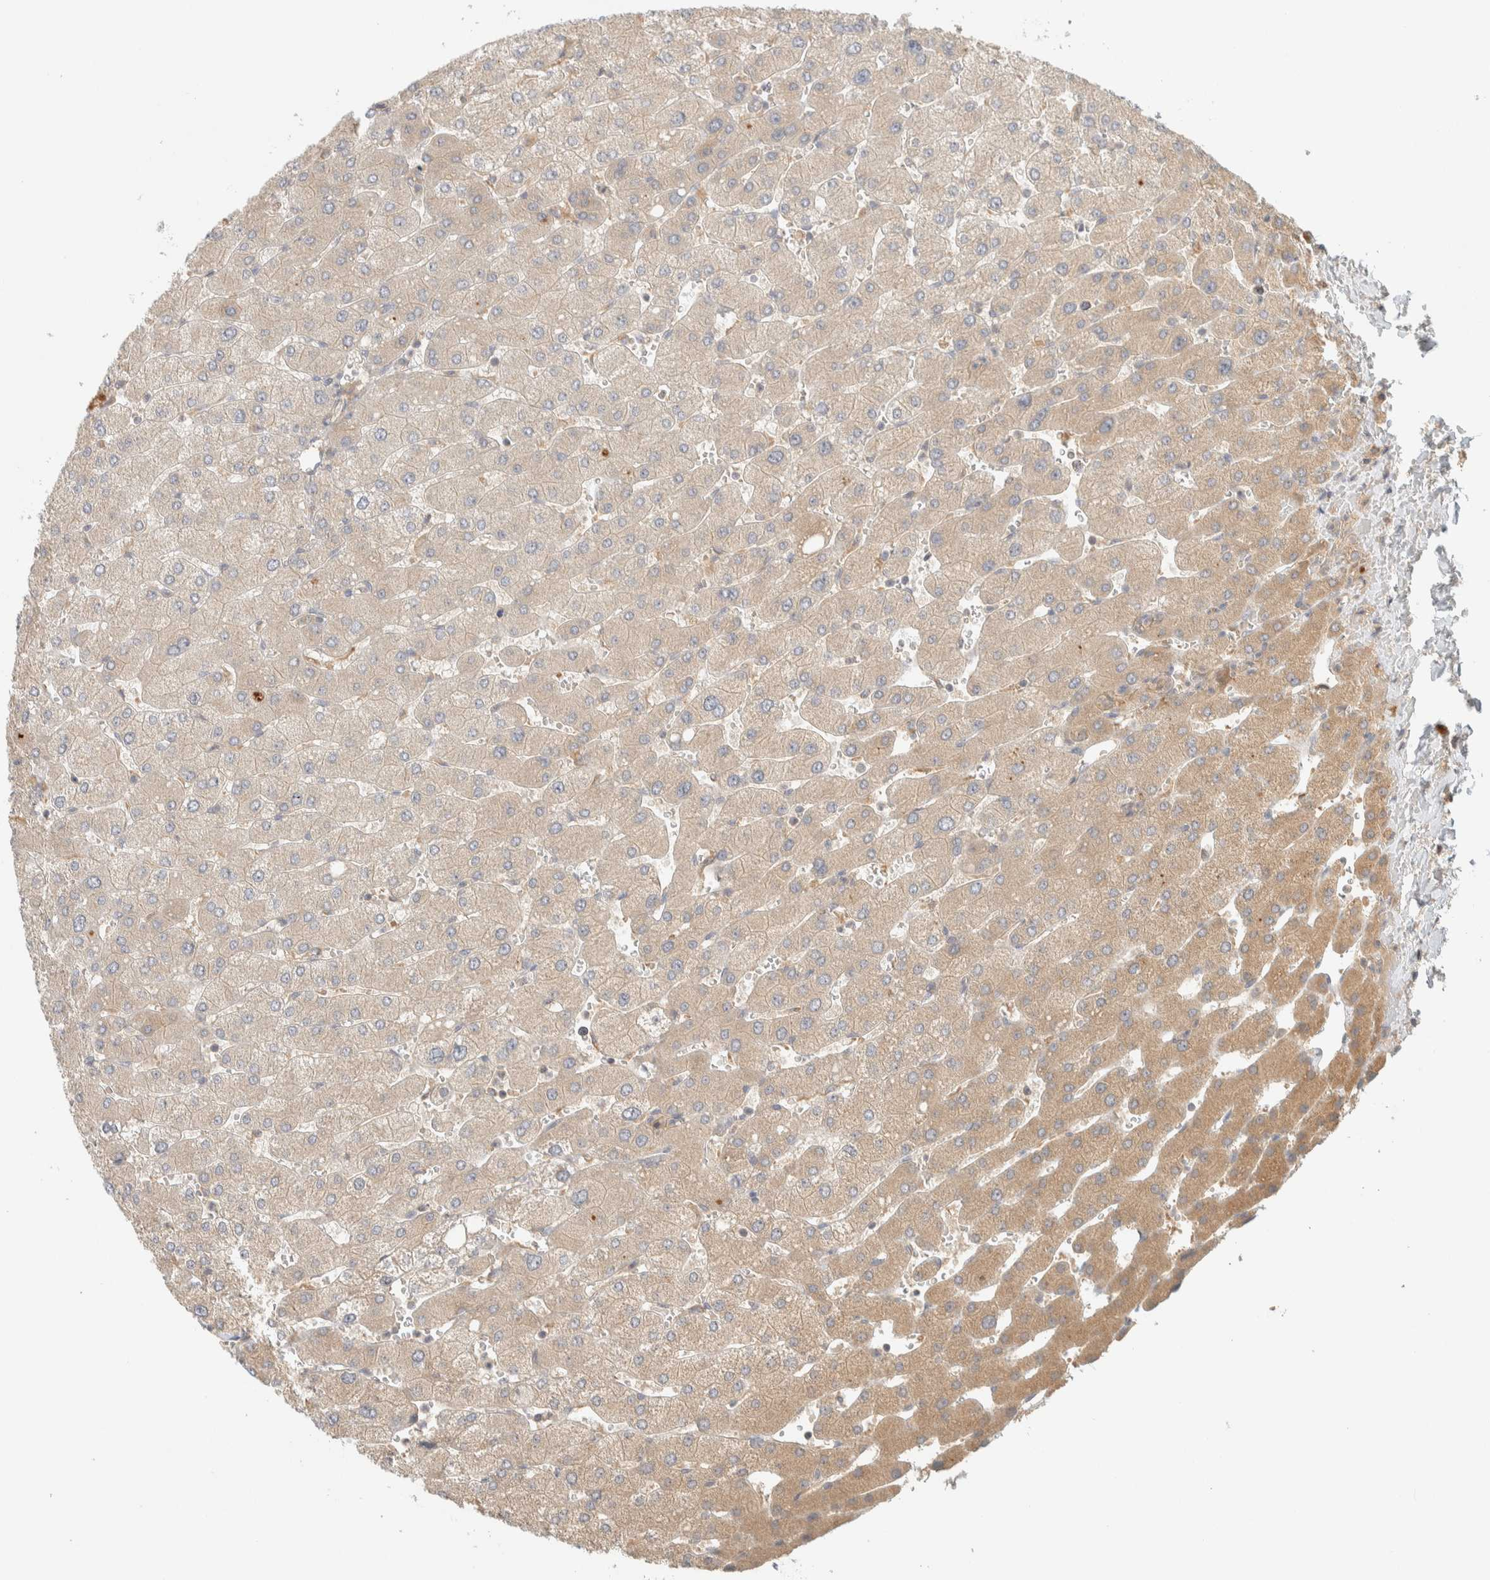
{"staining": {"intensity": "weak", "quantity": "25%-75%", "location": "cytoplasmic/membranous"}, "tissue": "liver", "cell_type": "Cholangiocytes", "image_type": "normal", "snomed": [{"axis": "morphology", "description": "Normal tissue, NOS"}, {"axis": "topography", "description": "Liver"}], "caption": "Immunohistochemical staining of unremarkable liver shows low levels of weak cytoplasmic/membranous positivity in approximately 25%-75% of cholangiocytes. Ihc stains the protein of interest in brown and the nuclei are stained blue.", "gene": "FAM167A", "patient": {"sex": "male", "age": 55}}